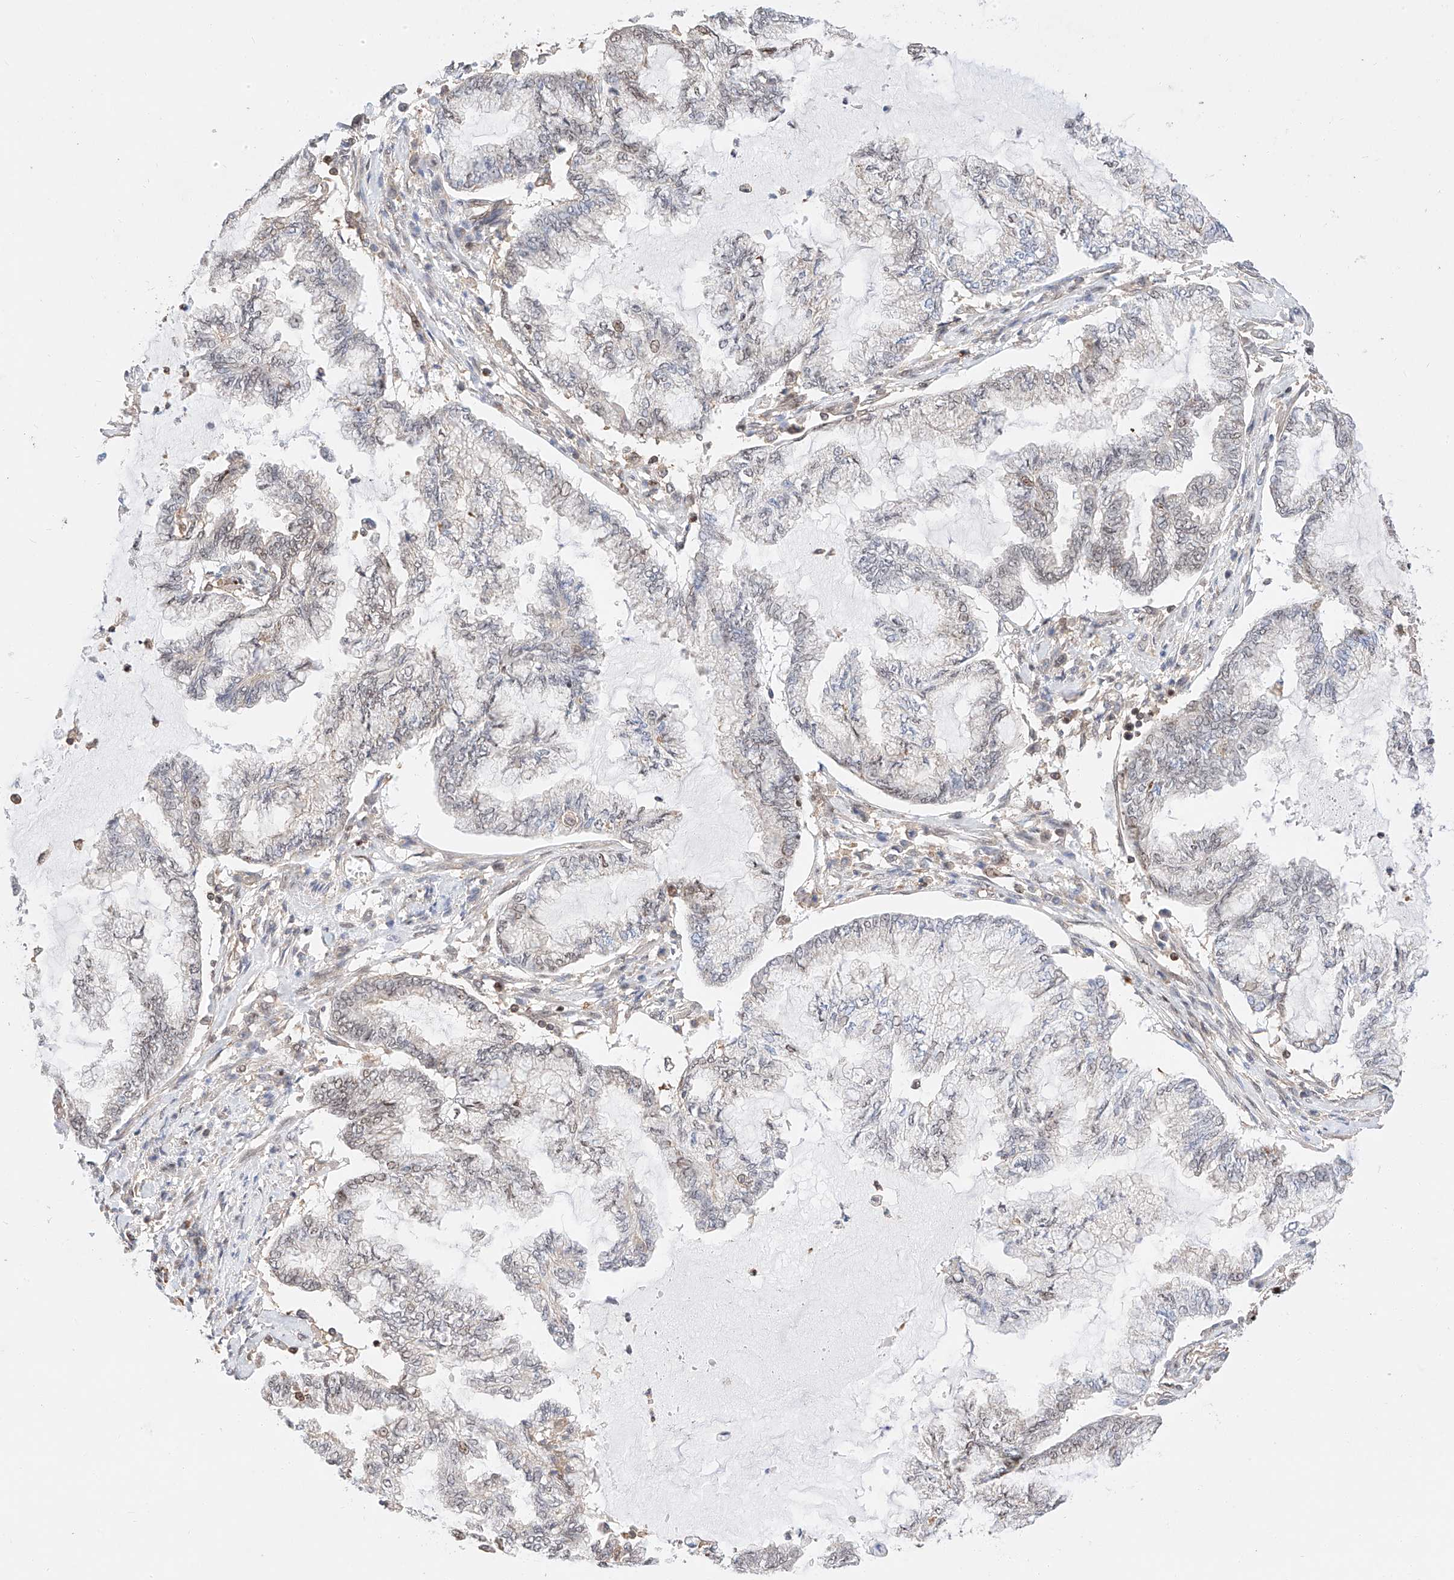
{"staining": {"intensity": "weak", "quantity": "<25%", "location": "nuclear"}, "tissue": "endometrial cancer", "cell_type": "Tumor cells", "image_type": "cancer", "snomed": [{"axis": "morphology", "description": "Adenocarcinoma, NOS"}, {"axis": "topography", "description": "Endometrium"}], "caption": "Adenocarcinoma (endometrial) was stained to show a protein in brown. There is no significant expression in tumor cells.", "gene": "HDAC9", "patient": {"sex": "female", "age": 86}}